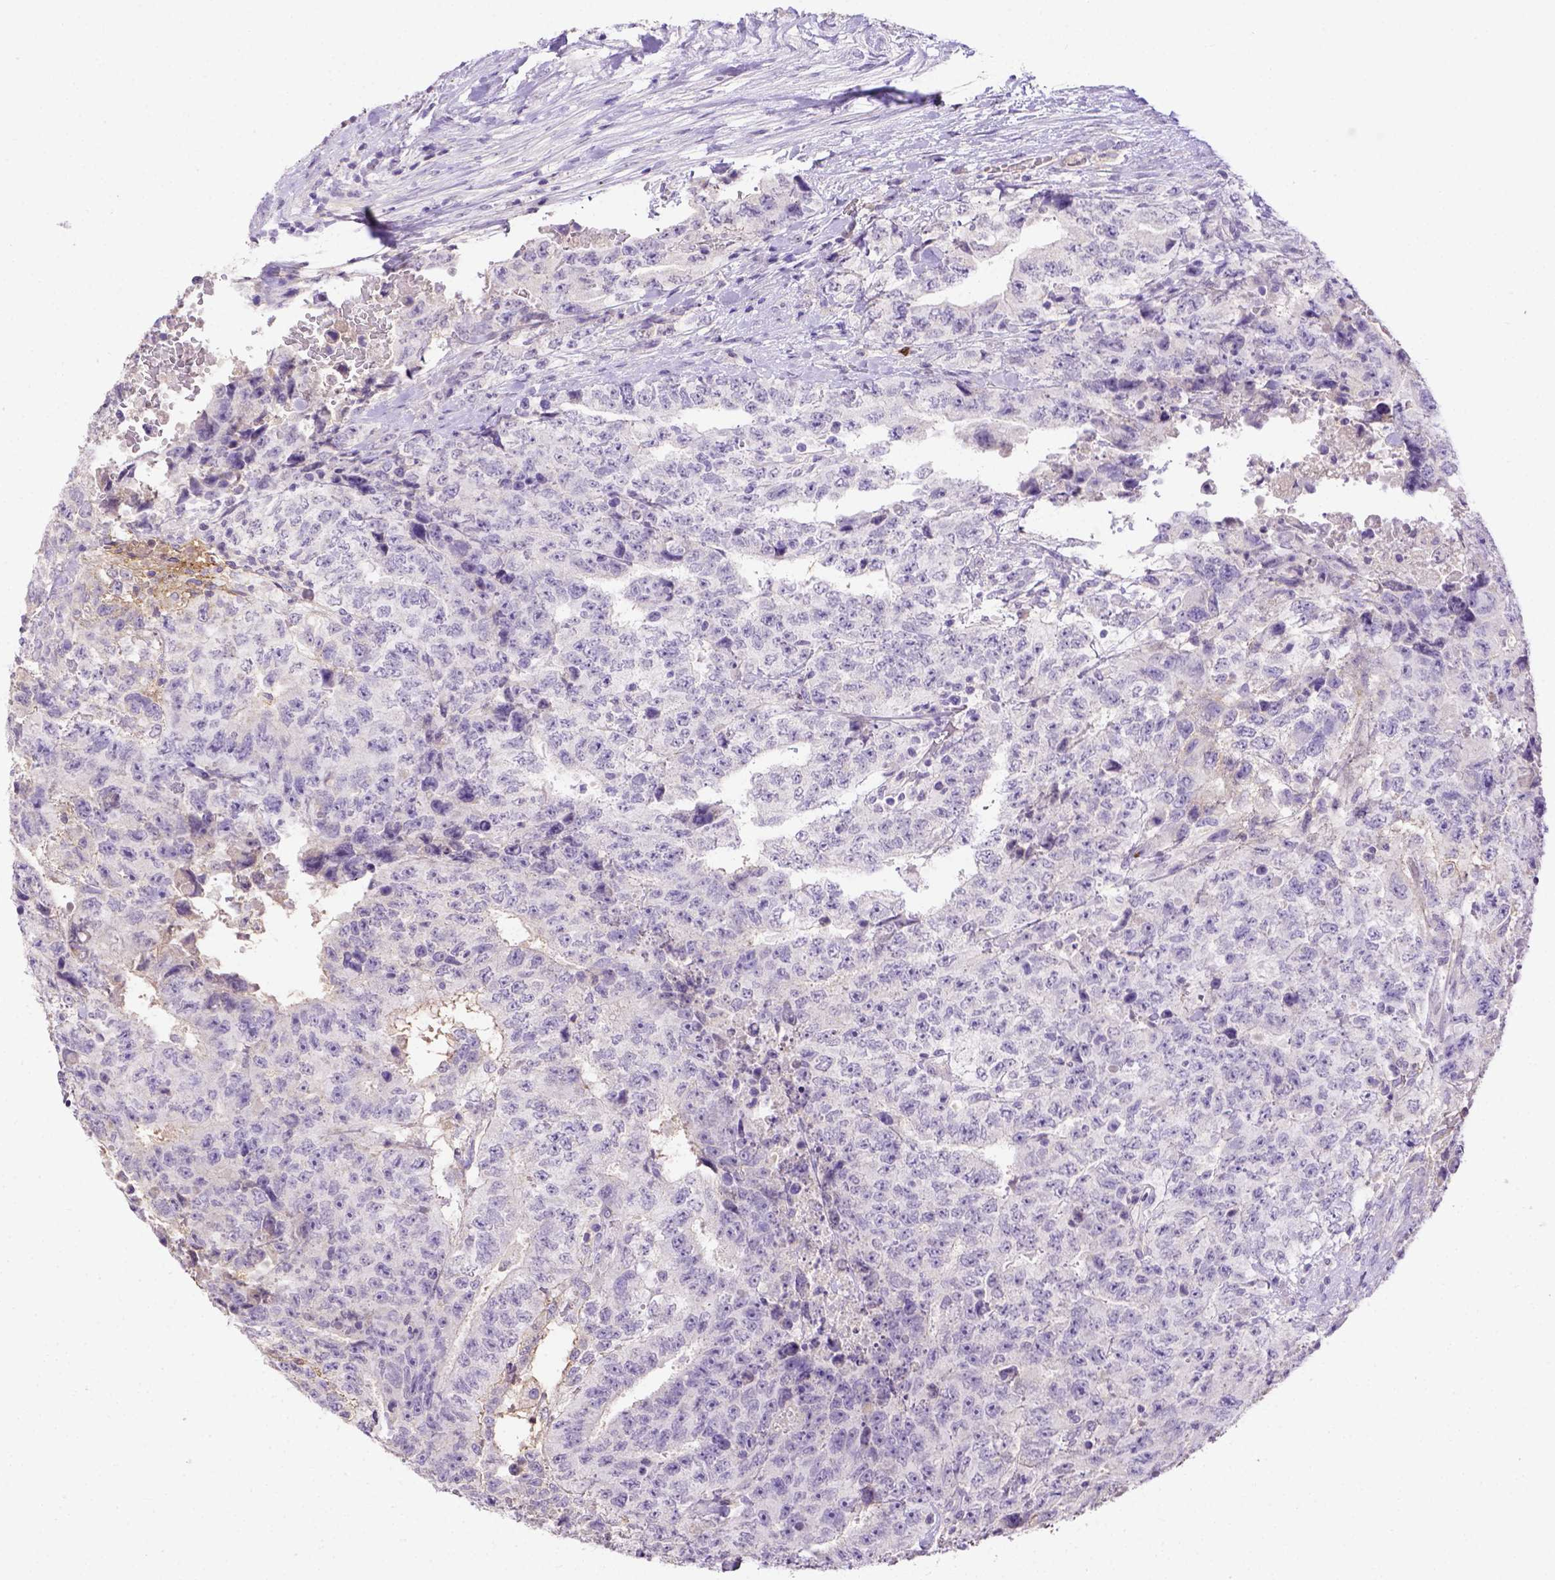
{"staining": {"intensity": "negative", "quantity": "none", "location": "none"}, "tissue": "testis cancer", "cell_type": "Tumor cells", "image_type": "cancer", "snomed": [{"axis": "morphology", "description": "Carcinoma, Embryonal, NOS"}, {"axis": "topography", "description": "Testis"}], "caption": "Immunohistochemistry (IHC) of human testis cancer displays no expression in tumor cells.", "gene": "B3GAT1", "patient": {"sex": "male", "age": 24}}